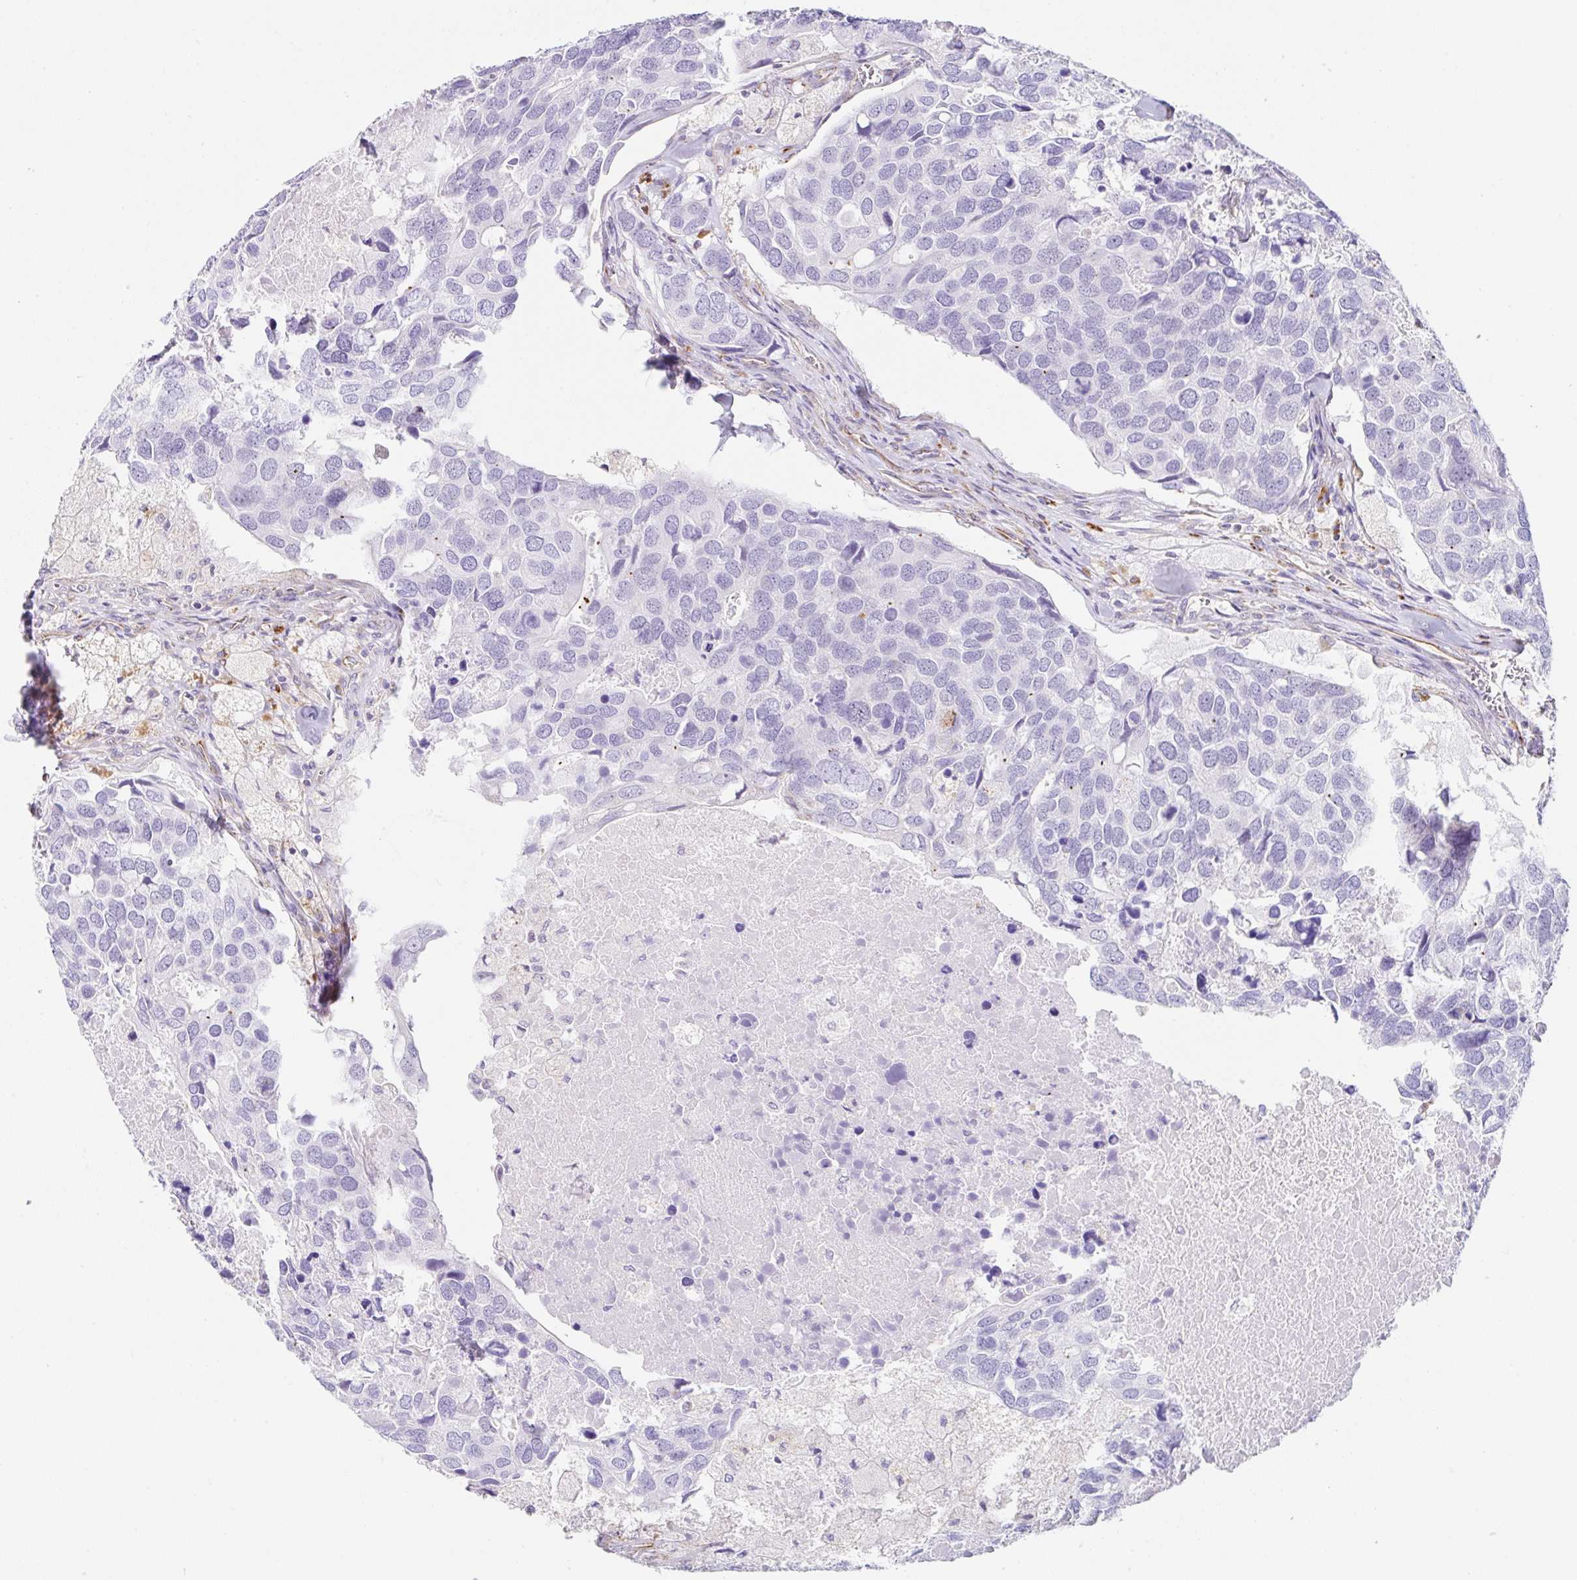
{"staining": {"intensity": "negative", "quantity": "none", "location": "none"}, "tissue": "breast cancer", "cell_type": "Tumor cells", "image_type": "cancer", "snomed": [{"axis": "morphology", "description": "Duct carcinoma"}, {"axis": "topography", "description": "Breast"}], "caption": "Human intraductal carcinoma (breast) stained for a protein using immunohistochemistry exhibits no positivity in tumor cells.", "gene": "DKK4", "patient": {"sex": "female", "age": 83}}